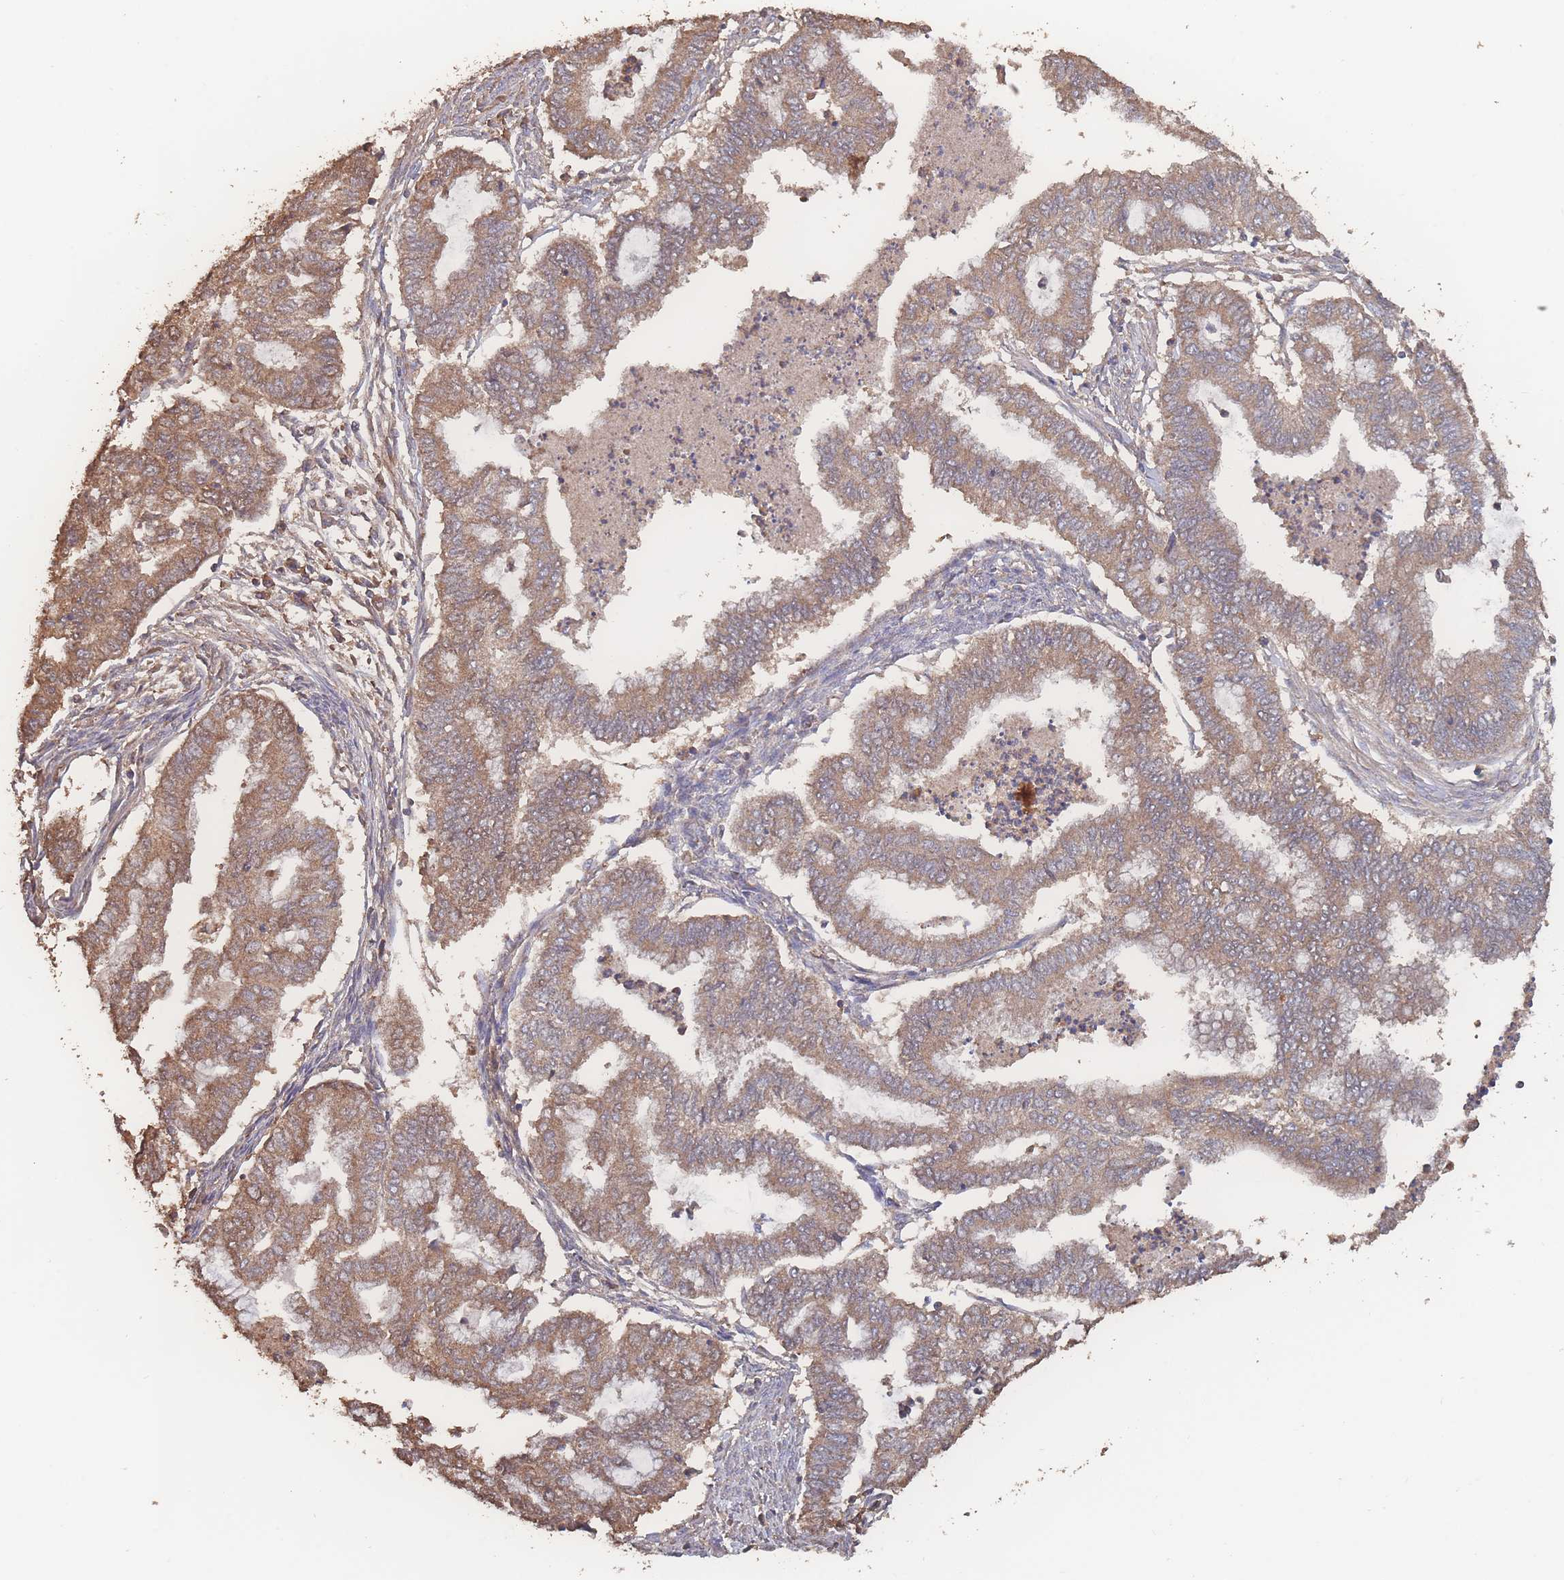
{"staining": {"intensity": "moderate", "quantity": ">75%", "location": "cytoplasmic/membranous"}, "tissue": "endometrial cancer", "cell_type": "Tumor cells", "image_type": "cancer", "snomed": [{"axis": "morphology", "description": "Adenocarcinoma, NOS"}, {"axis": "topography", "description": "Endometrium"}], "caption": "IHC staining of endometrial cancer, which displays medium levels of moderate cytoplasmic/membranous expression in about >75% of tumor cells indicating moderate cytoplasmic/membranous protein staining. The staining was performed using DAB (brown) for protein detection and nuclei were counterstained in hematoxylin (blue).", "gene": "ATXN10", "patient": {"sex": "female", "age": 79}}